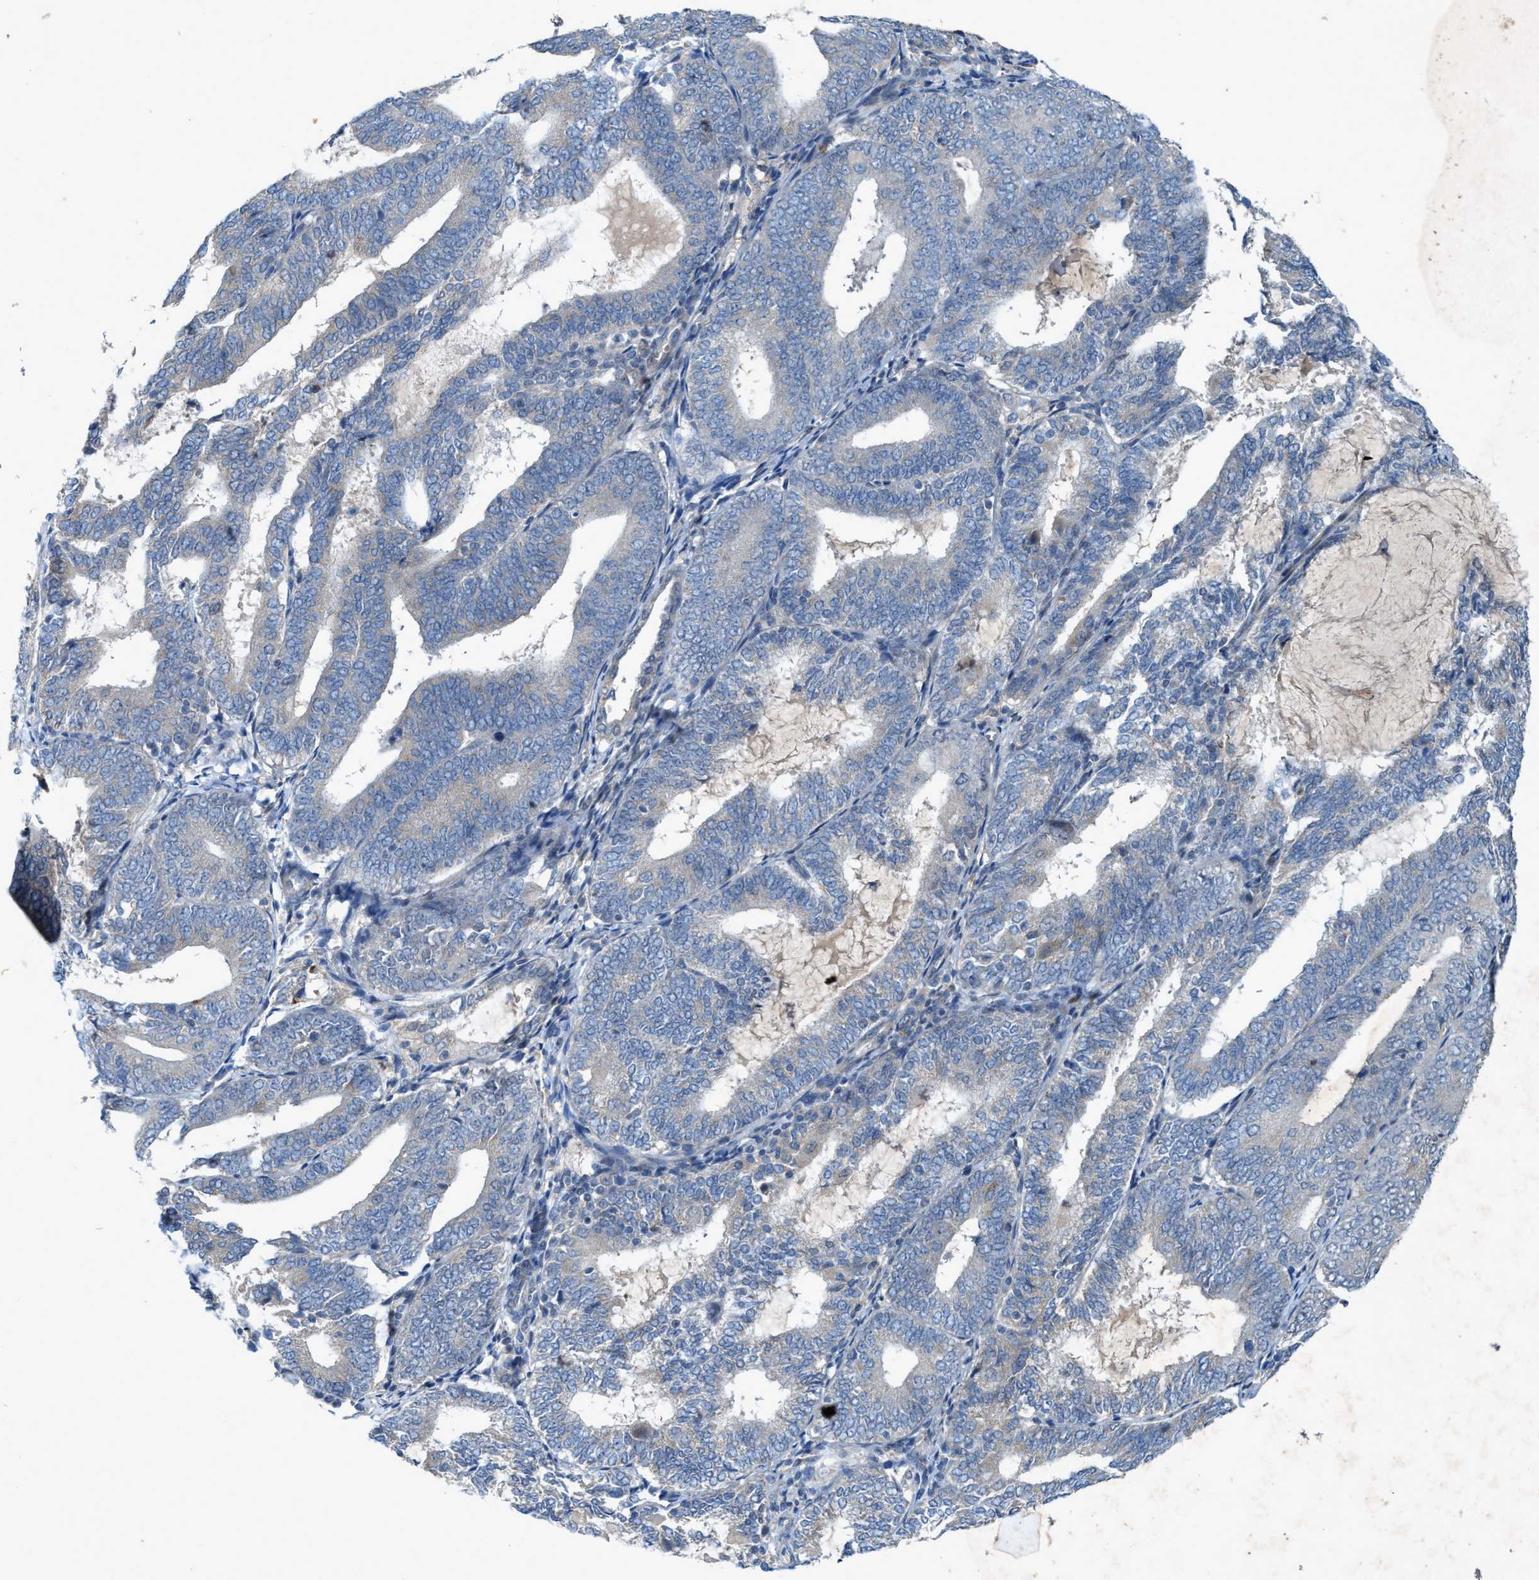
{"staining": {"intensity": "weak", "quantity": "<25%", "location": "cytoplasmic/membranous"}, "tissue": "endometrial cancer", "cell_type": "Tumor cells", "image_type": "cancer", "snomed": [{"axis": "morphology", "description": "Adenocarcinoma, NOS"}, {"axis": "topography", "description": "Endometrium"}], "caption": "Tumor cells show no significant protein staining in endometrial adenocarcinoma.", "gene": "URGCP", "patient": {"sex": "female", "age": 81}}